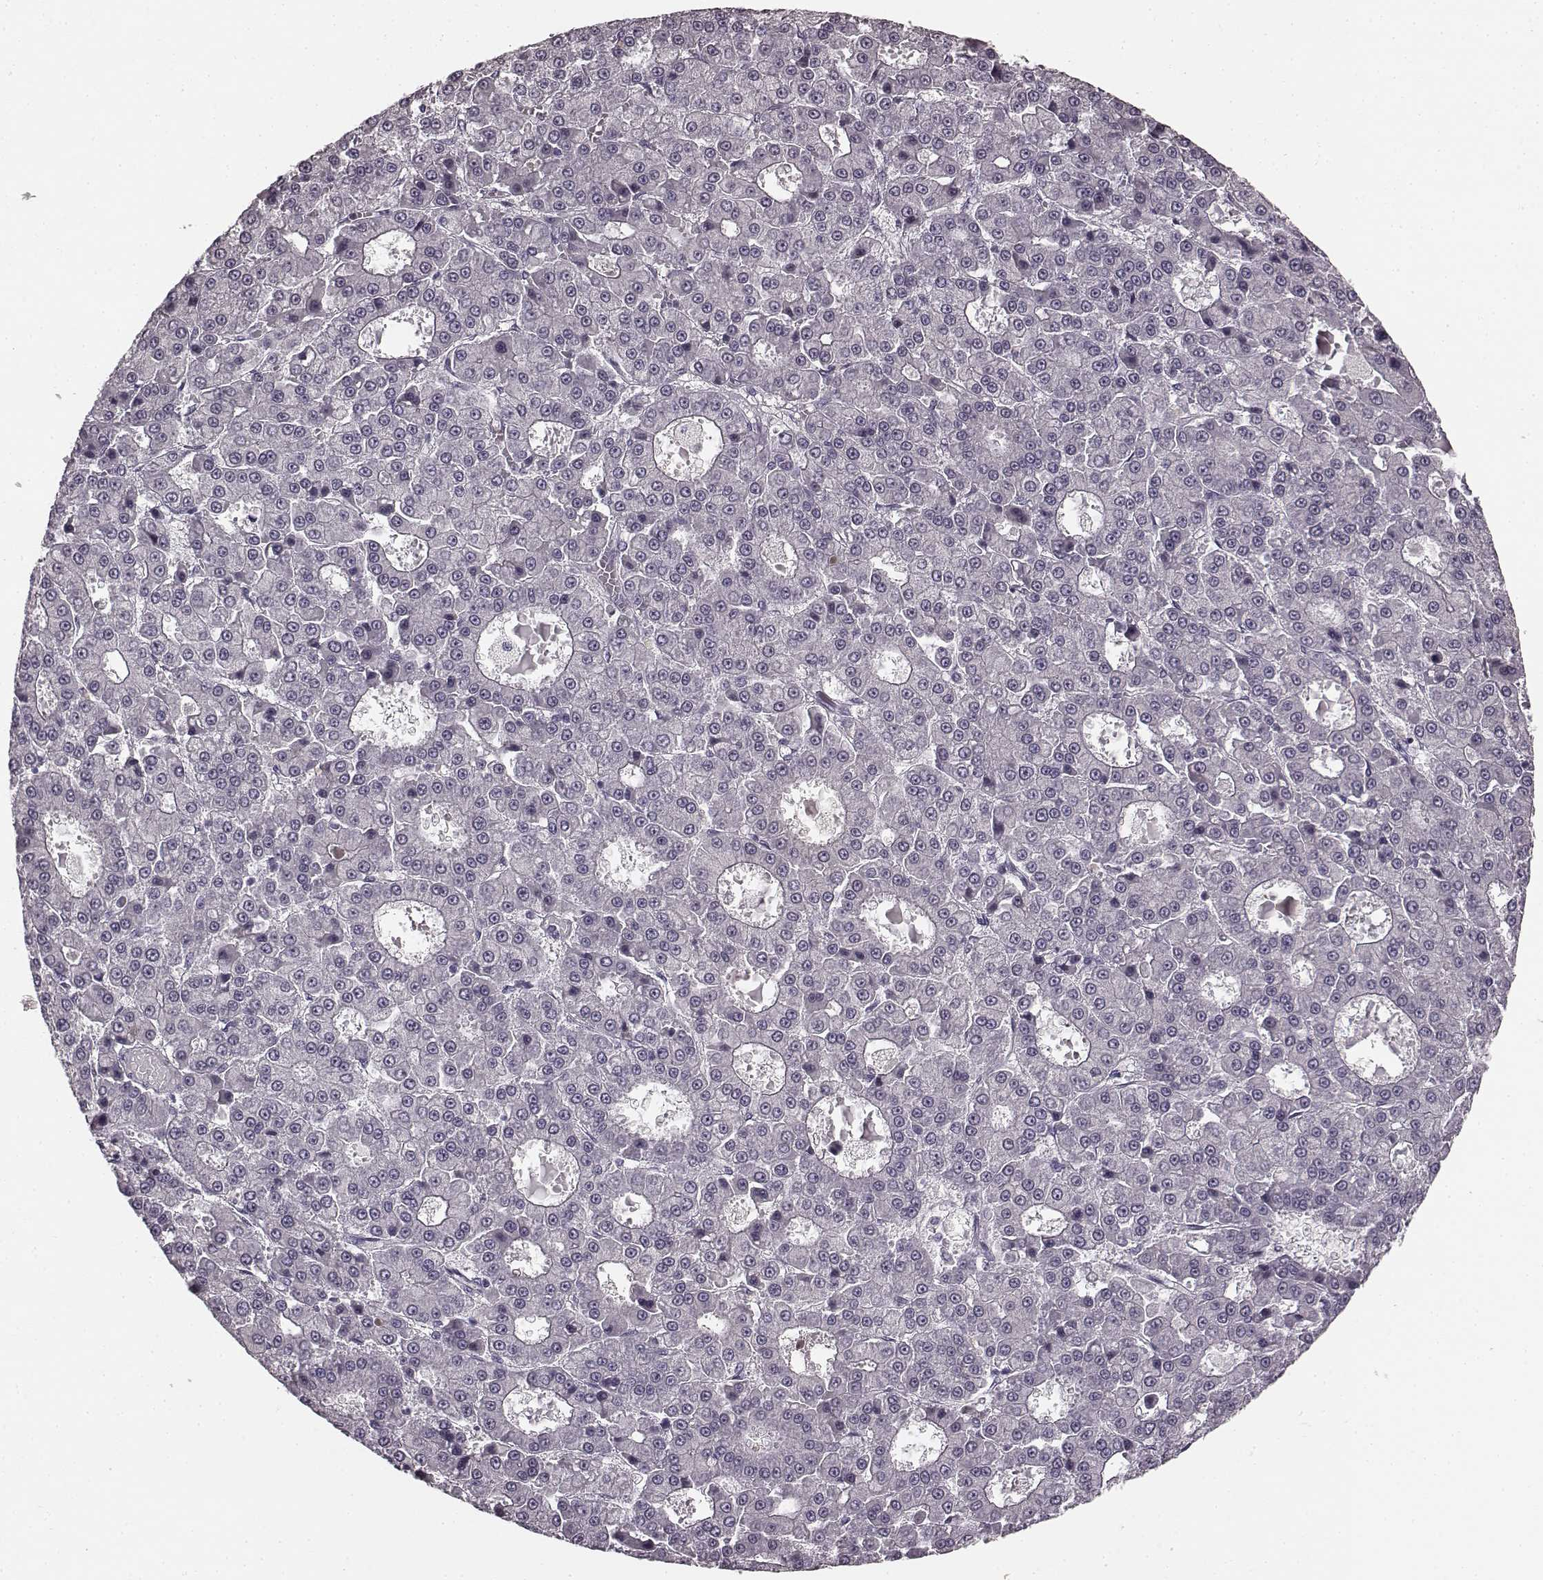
{"staining": {"intensity": "negative", "quantity": "none", "location": "none"}, "tissue": "liver cancer", "cell_type": "Tumor cells", "image_type": "cancer", "snomed": [{"axis": "morphology", "description": "Carcinoma, Hepatocellular, NOS"}, {"axis": "topography", "description": "Liver"}], "caption": "There is no significant expression in tumor cells of liver hepatocellular carcinoma. (DAB immunohistochemistry (IHC), high magnification).", "gene": "TMPRSS15", "patient": {"sex": "male", "age": 70}}